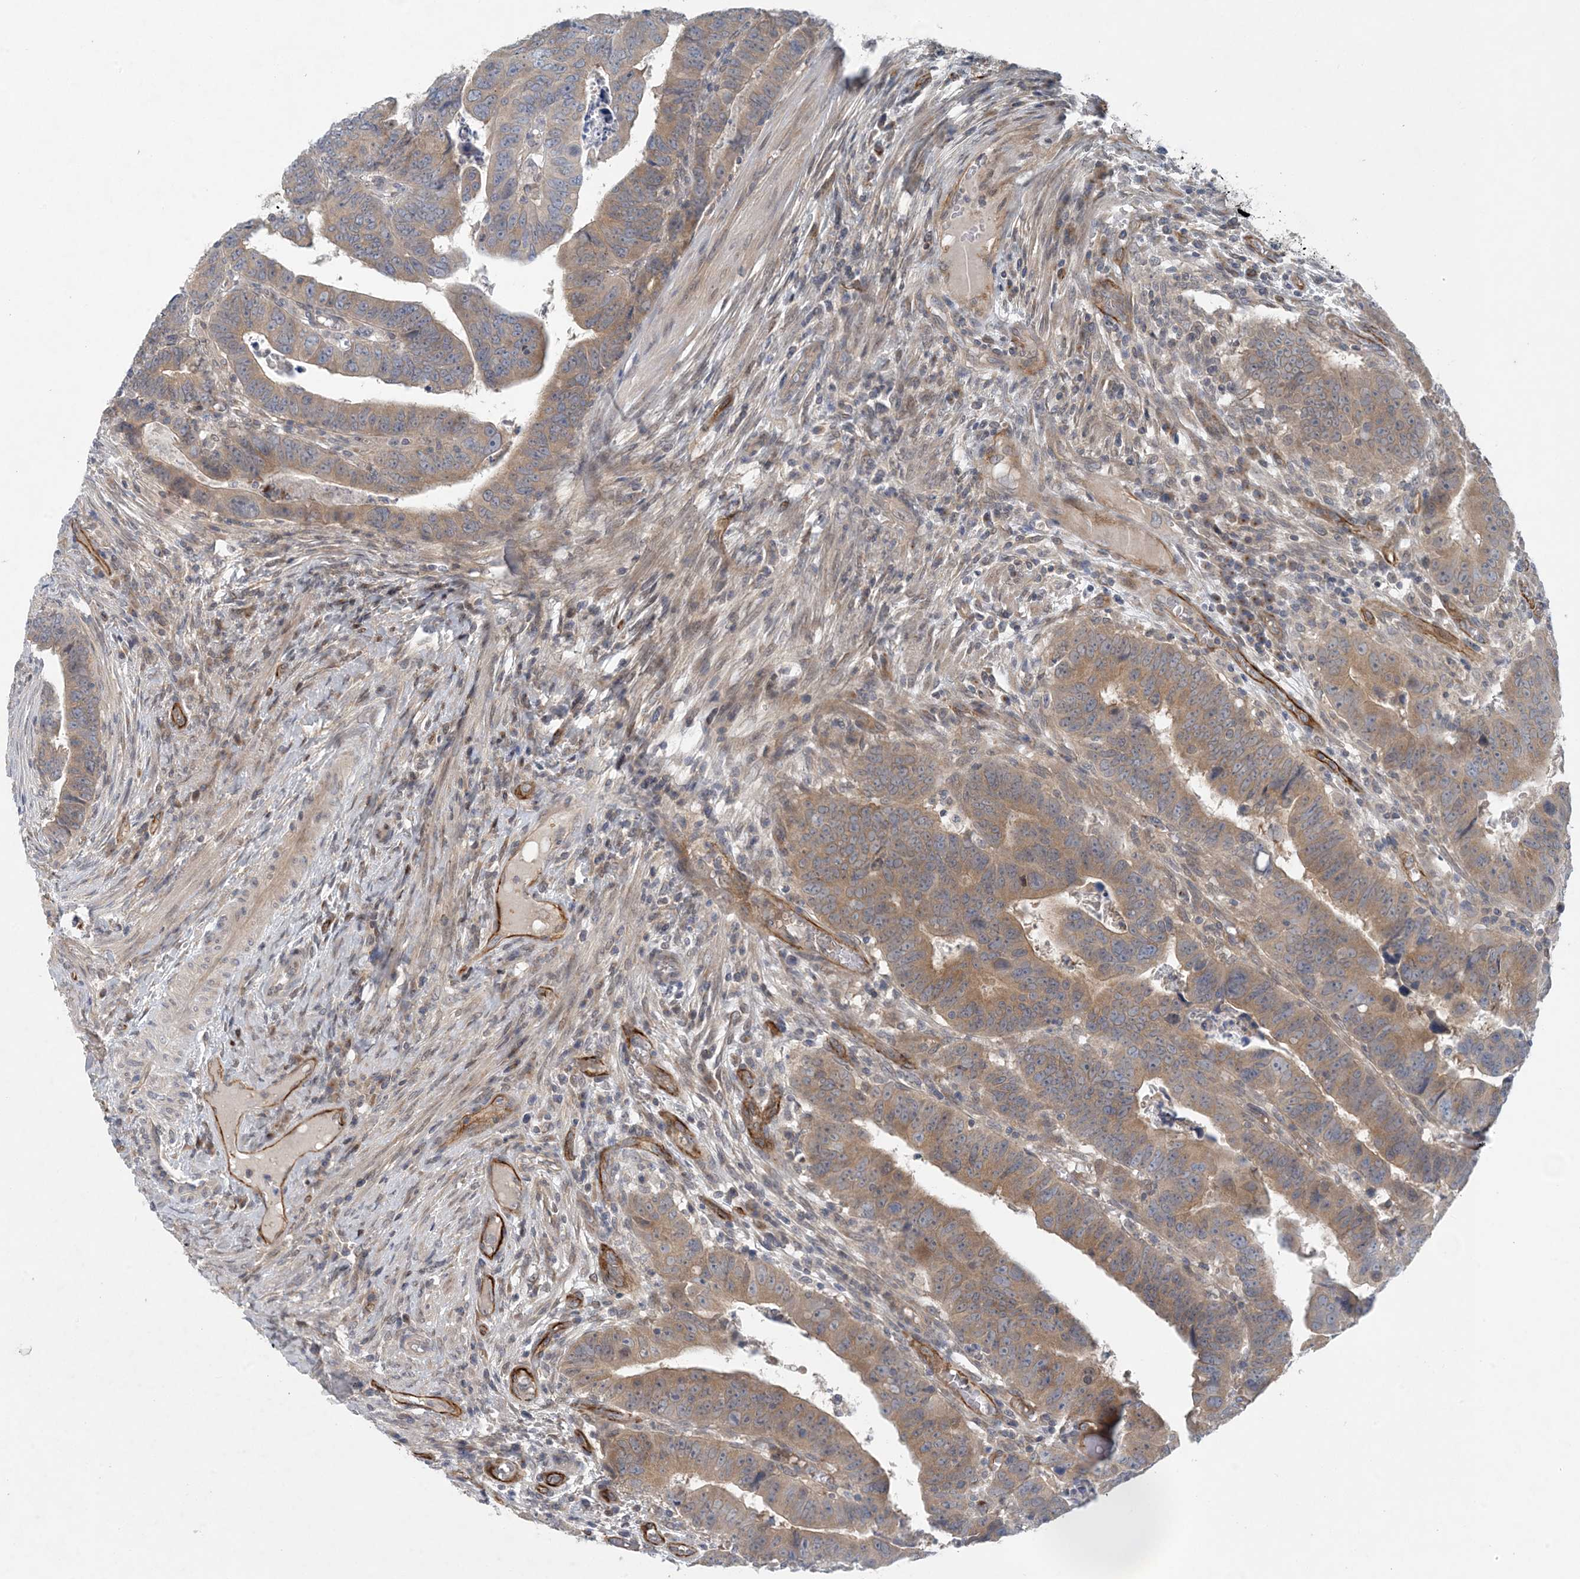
{"staining": {"intensity": "moderate", "quantity": ">75%", "location": "cytoplasmic/membranous"}, "tissue": "colorectal cancer", "cell_type": "Tumor cells", "image_type": "cancer", "snomed": [{"axis": "morphology", "description": "Normal tissue, NOS"}, {"axis": "morphology", "description": "Adenocarcinoma, NOS"}, {"axis": "topography", "description": "Rectum"}], "caption": "Colorectal adenocarcinoma tissue shows moderate cytoplasmic/membranous staining in about >75% of tumor cells, visualized by immunohistochemistry.", "gene": "HIKESHI", "patient": {"sex": "female", "age": 65}}